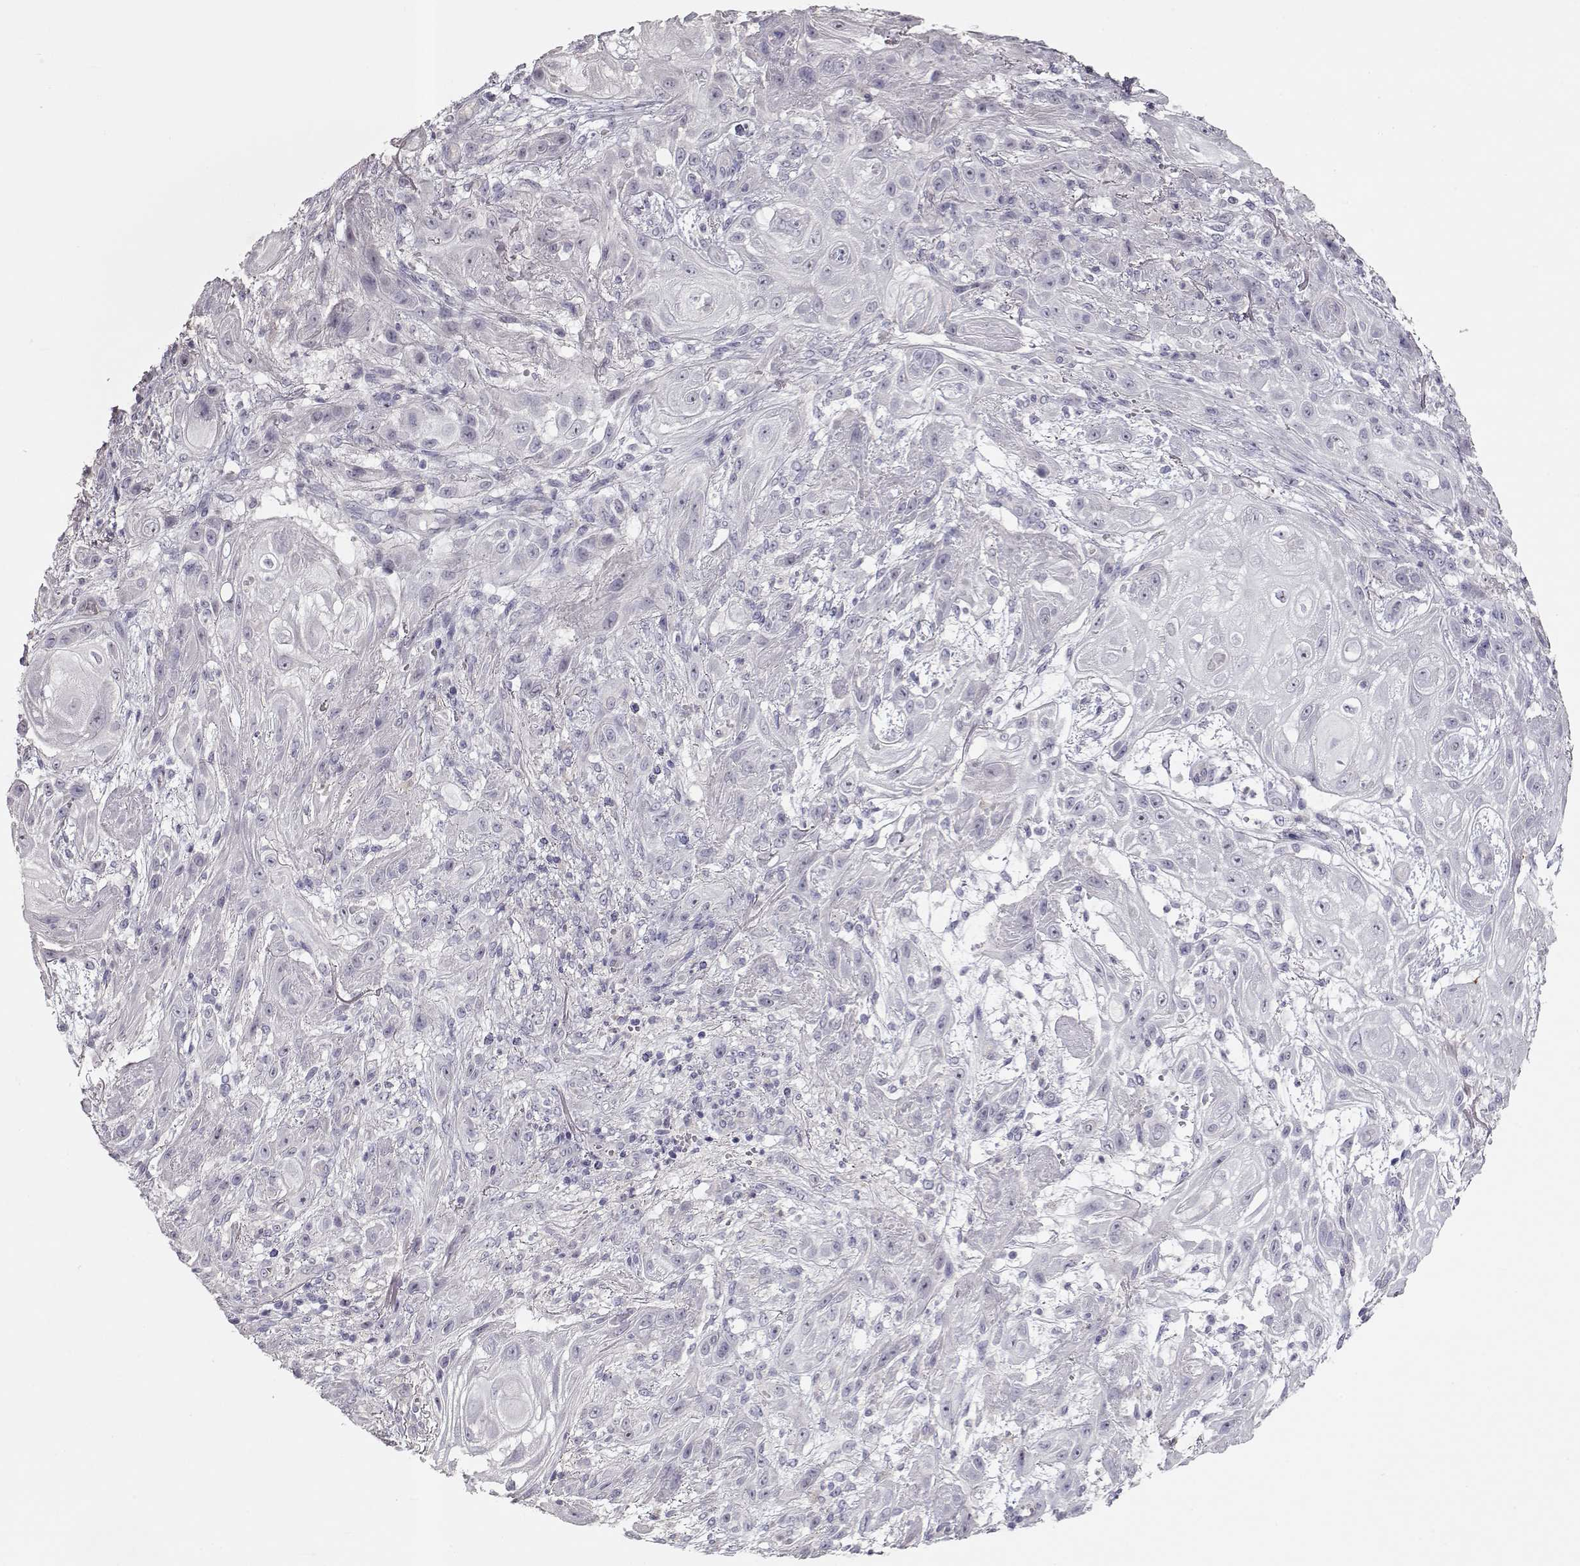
{"staining": {"intensity": "negative", "quantity": "none", "location": "none"}, "tissue": "skin cancer", "cell_type": "Tumor cells", "image_type": "cancer", "snomed": [{"axis": "morphology", "description": "Squamous cell carcinoma, NOS"}, {"axis": "topography", "description": "Skin"}], "caption": "High magnification brightfield microscopy of skin cancer (squamous cell carcinoma) stained with DAB (brown) and counterstained with hematoxylin (blue): tumor cells show no significant staining. (Stains: DAB immunohistochemistry with hematoxylin counter stain, Microscopy: brightfield microscopy at high magnification).", "gene": "SLC18A1", "patient": {"sex": "male", "age": 62}}